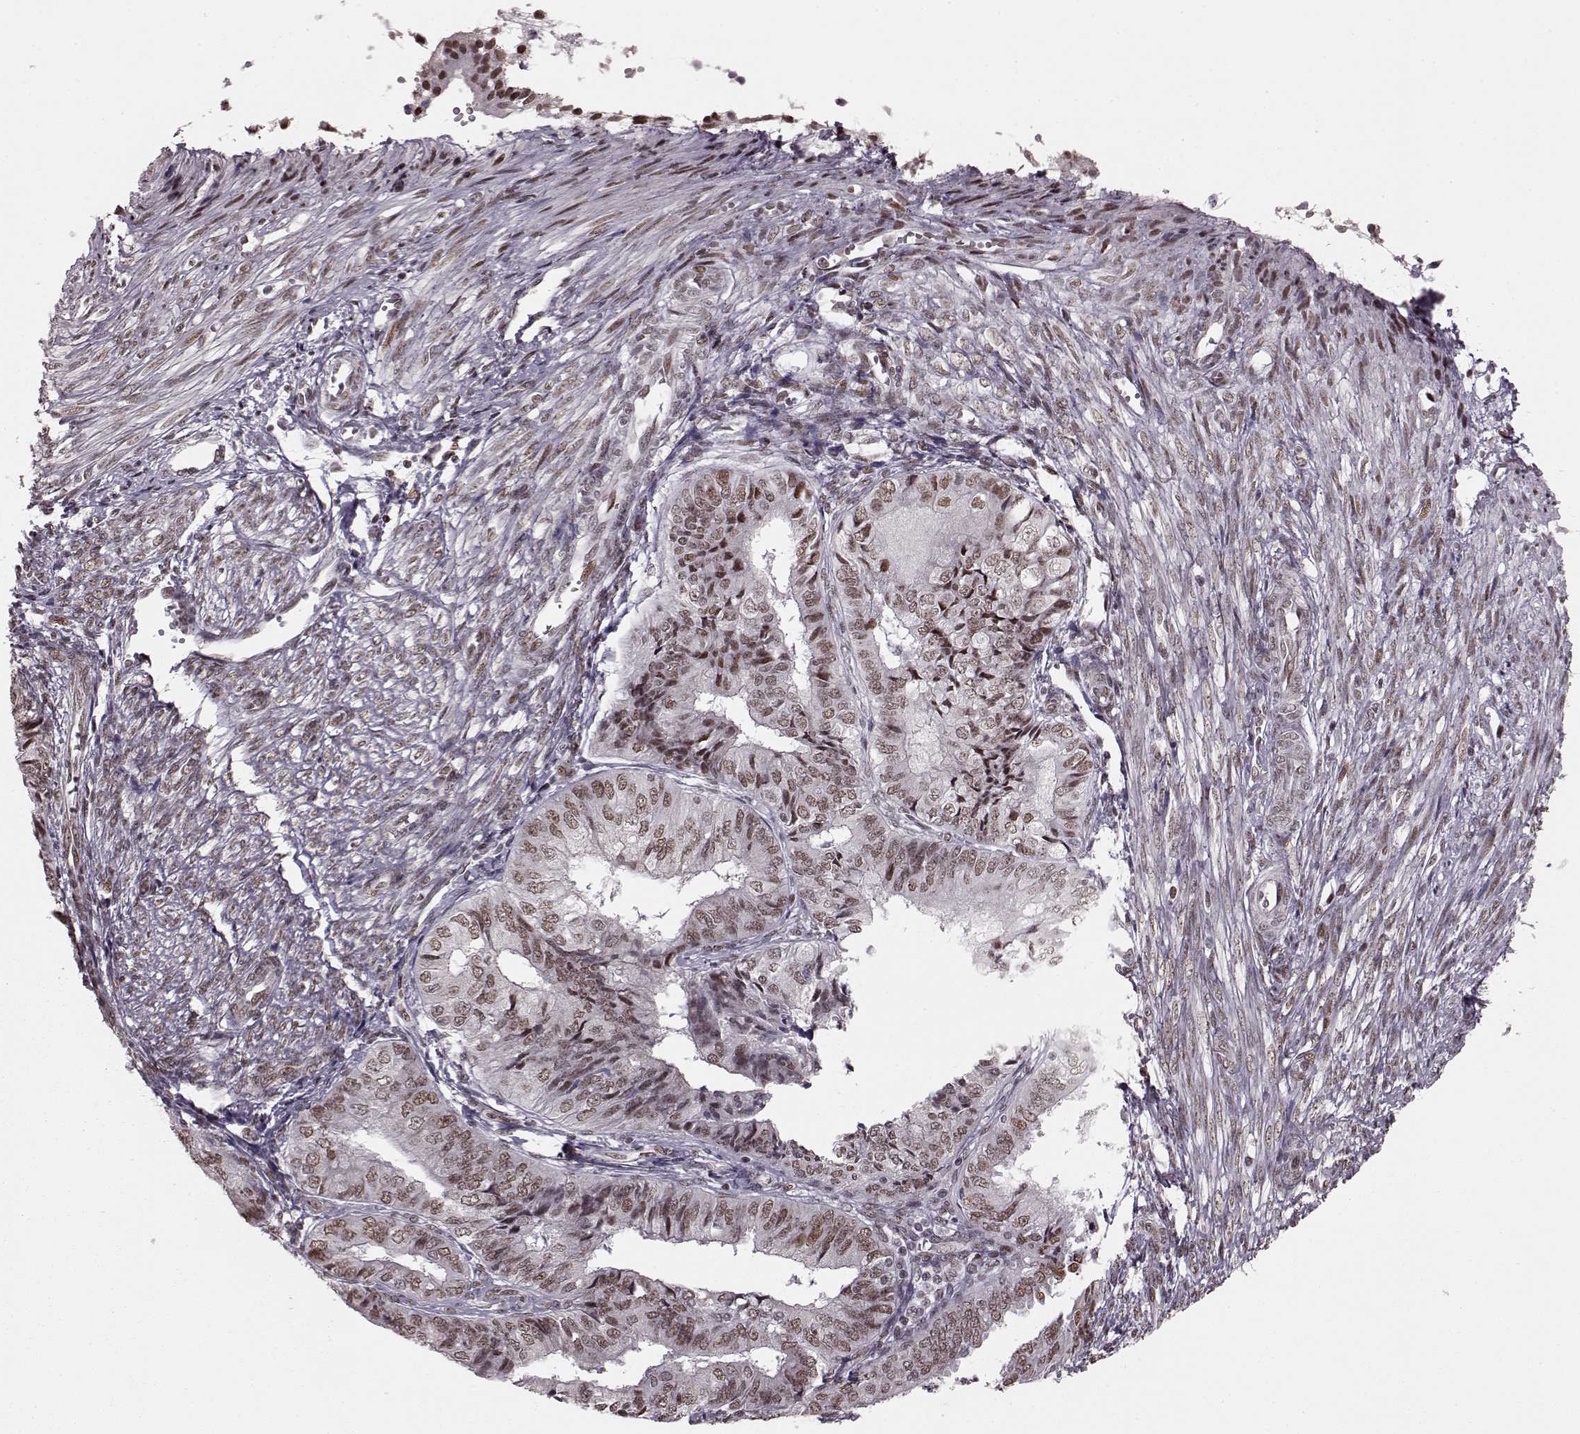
{"staining": {"intensity": "weak", "quantity": ">75%", "location": "nuclear"}, "tissue": "endometrial cancer", "cell_type": "Tumor cells", "image_type": "cancer", "snomed": [{"axis": "morphology", "description": "Adenocarcinoma, NOS"}, {"axis": "topography", "description": "Endometrium"}], "caption": "This photomicrograph exhibits immunohistochemistry (IHC) staining of human endometrial cancer, with low weak nuclear positivity in about >75% of tumor cells.", "gene": "NR2C1", "patient": {"sex": "female", "age": 58}}